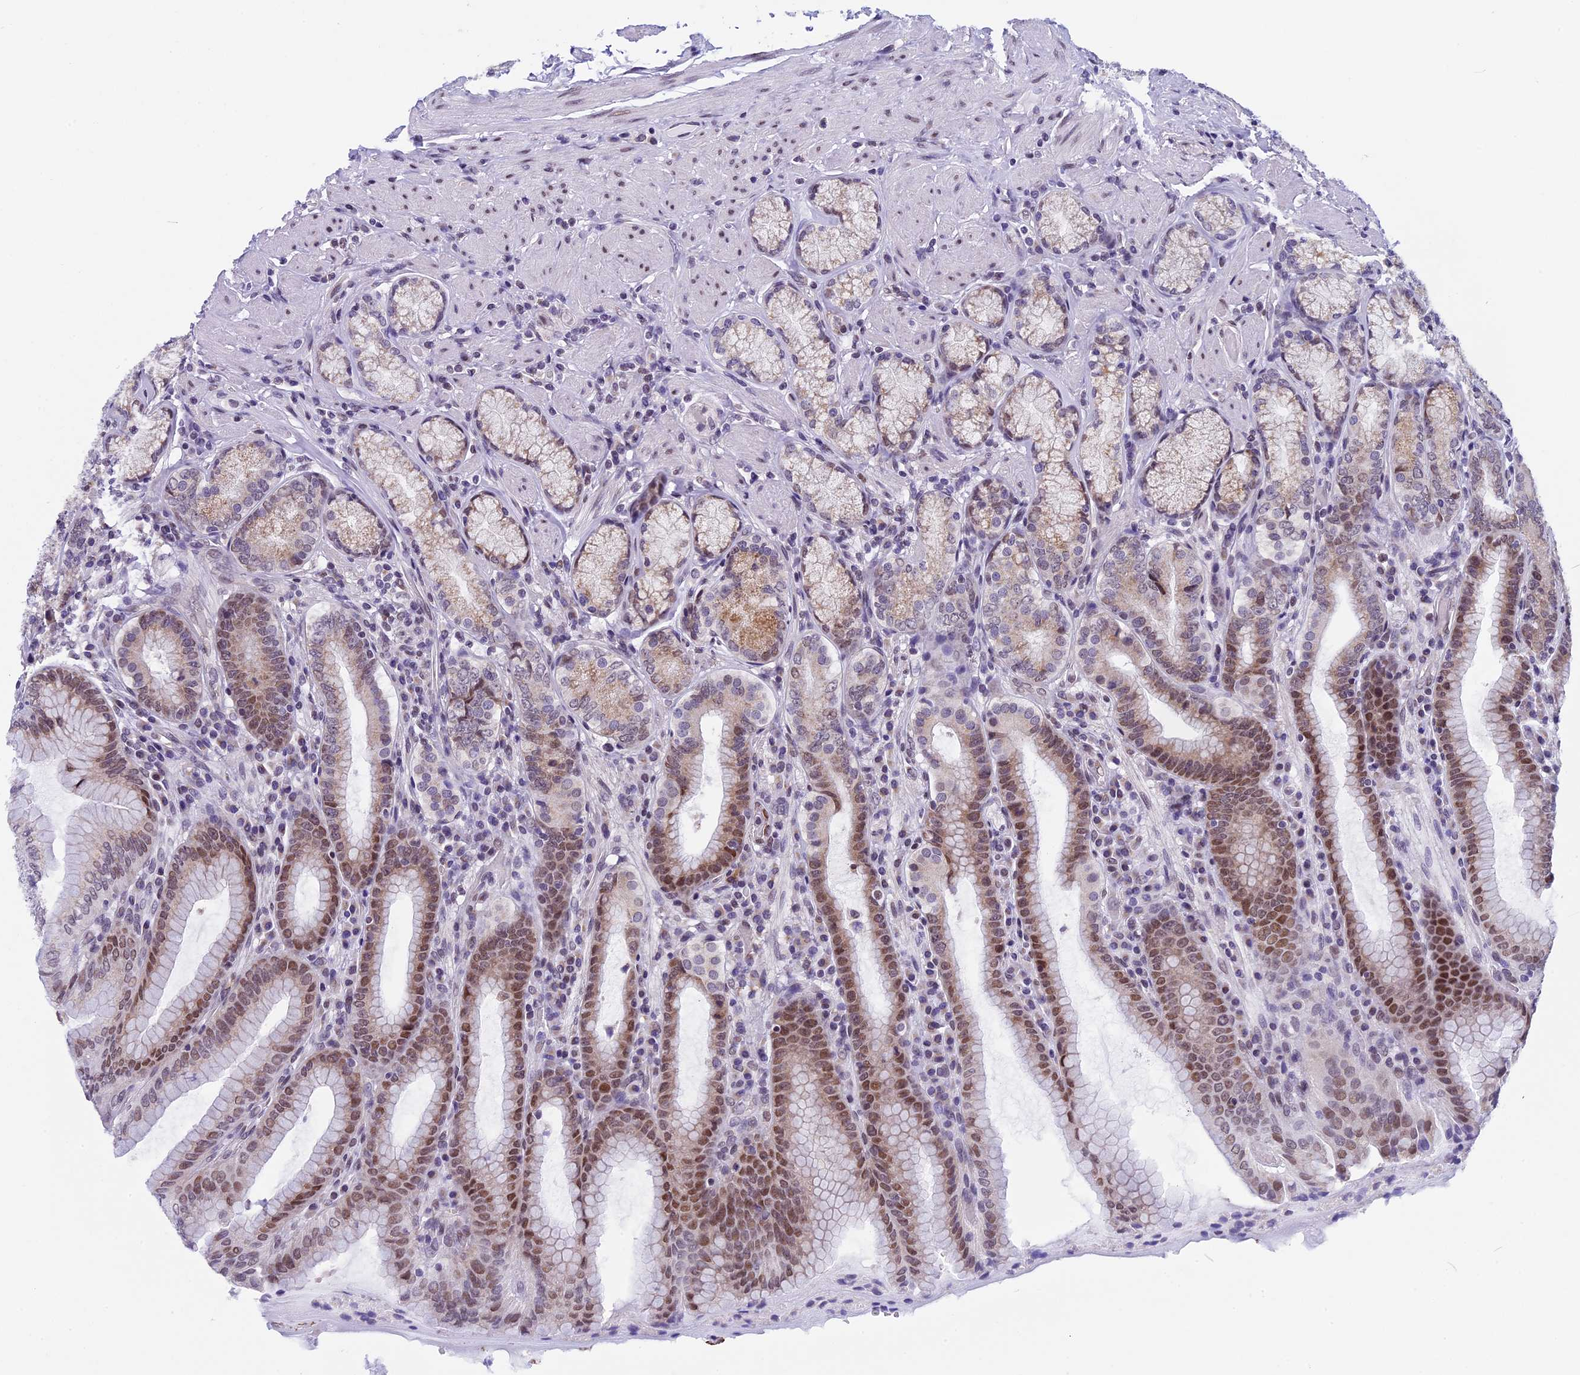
{"staining": {"intensity": "moderate", "quantity": "25%-75%", "location": "cytoplasmic/membranous,nuclear"}, "tissue": "stomach", "cell_type": "Glandular cells", "image_type": "normal", "snomed": [{"axis": "morphology", "description": "Normal tissue, NOS"}, {"axis": "topography", "description": "Stomach, upper"}, {"axis": "topography", "description": "Stomach, lower"}], "caption": "Immunohistochemical staining of unremarkable human stomach displays moderate cytoplasmic/membranous,nuclear protein expression in about 25%-75% of glandular cells. Ihc stains the protein of interest in brown and the nuclei are stained blue.", "gene": "ZNF317", "patient": {"sex": "female", "age": 76}}